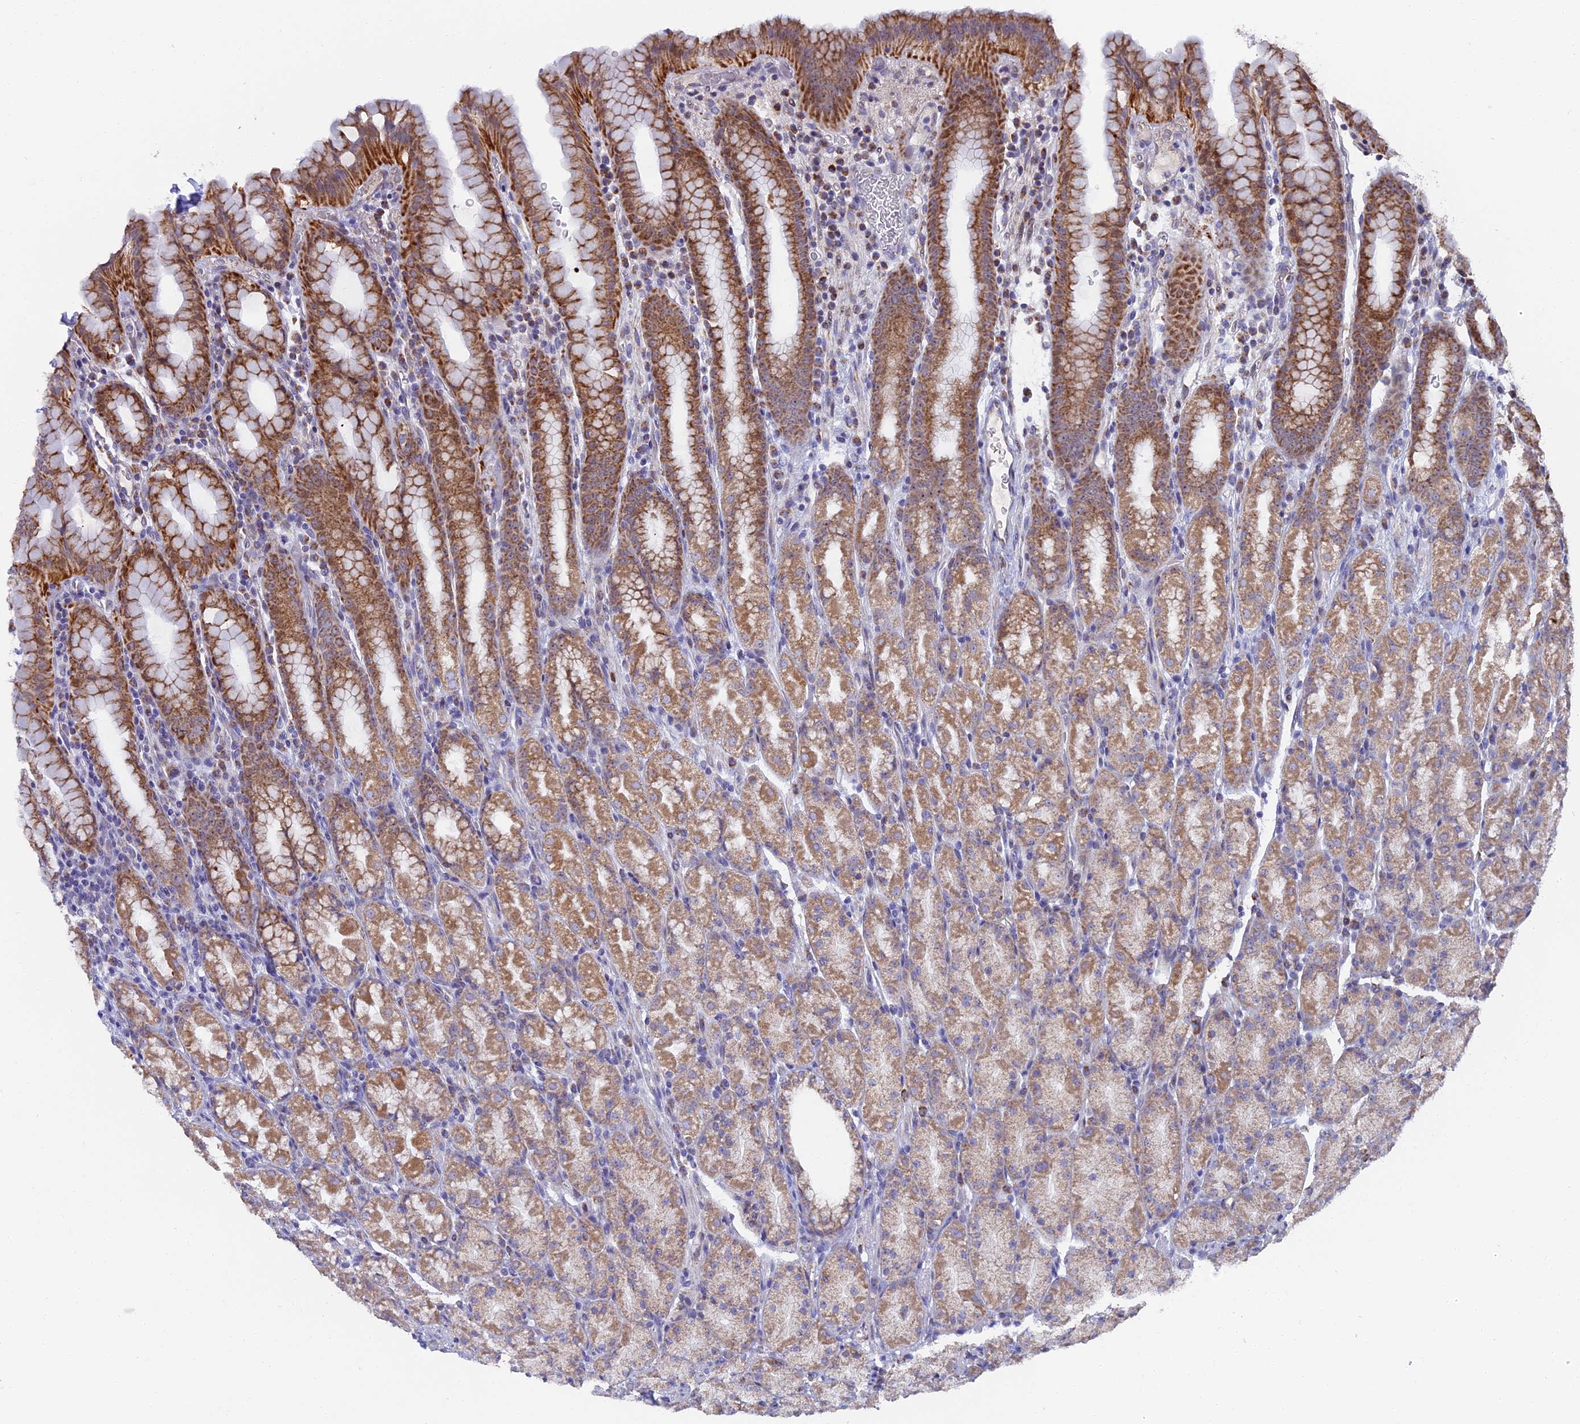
{"staining": {"intensity": "moderate", "quantity": ">75%", "location": "cytoplasmic/membranous,nuclear"}, "tissue": "stomach", "cell_type": "Glandular cells", "image_type": "normal", "snomed": [{"axis": "morphology", "description": "Normal tissue, NOS"}, {"axis": "topography", "description": "Stomach, upper"}, {"axis": "topography", "description": "Stomach, lower"}, {"axis": "topography", "description": "Small intestine"}], "caption": "The micrograph shows staining of normal stomach, revealing moderate cytoplasmic/membranous,nuclear protein positivity (brown color) within glandular cells. The protein is stained brown, and the nuclei are stained in blue (DAB (3,3'-diaminobenzidine) IHC with brightfield microscopy, high magnification).", "gene": "DTWD1", "patient": {"sex": "male", "age": 68}}